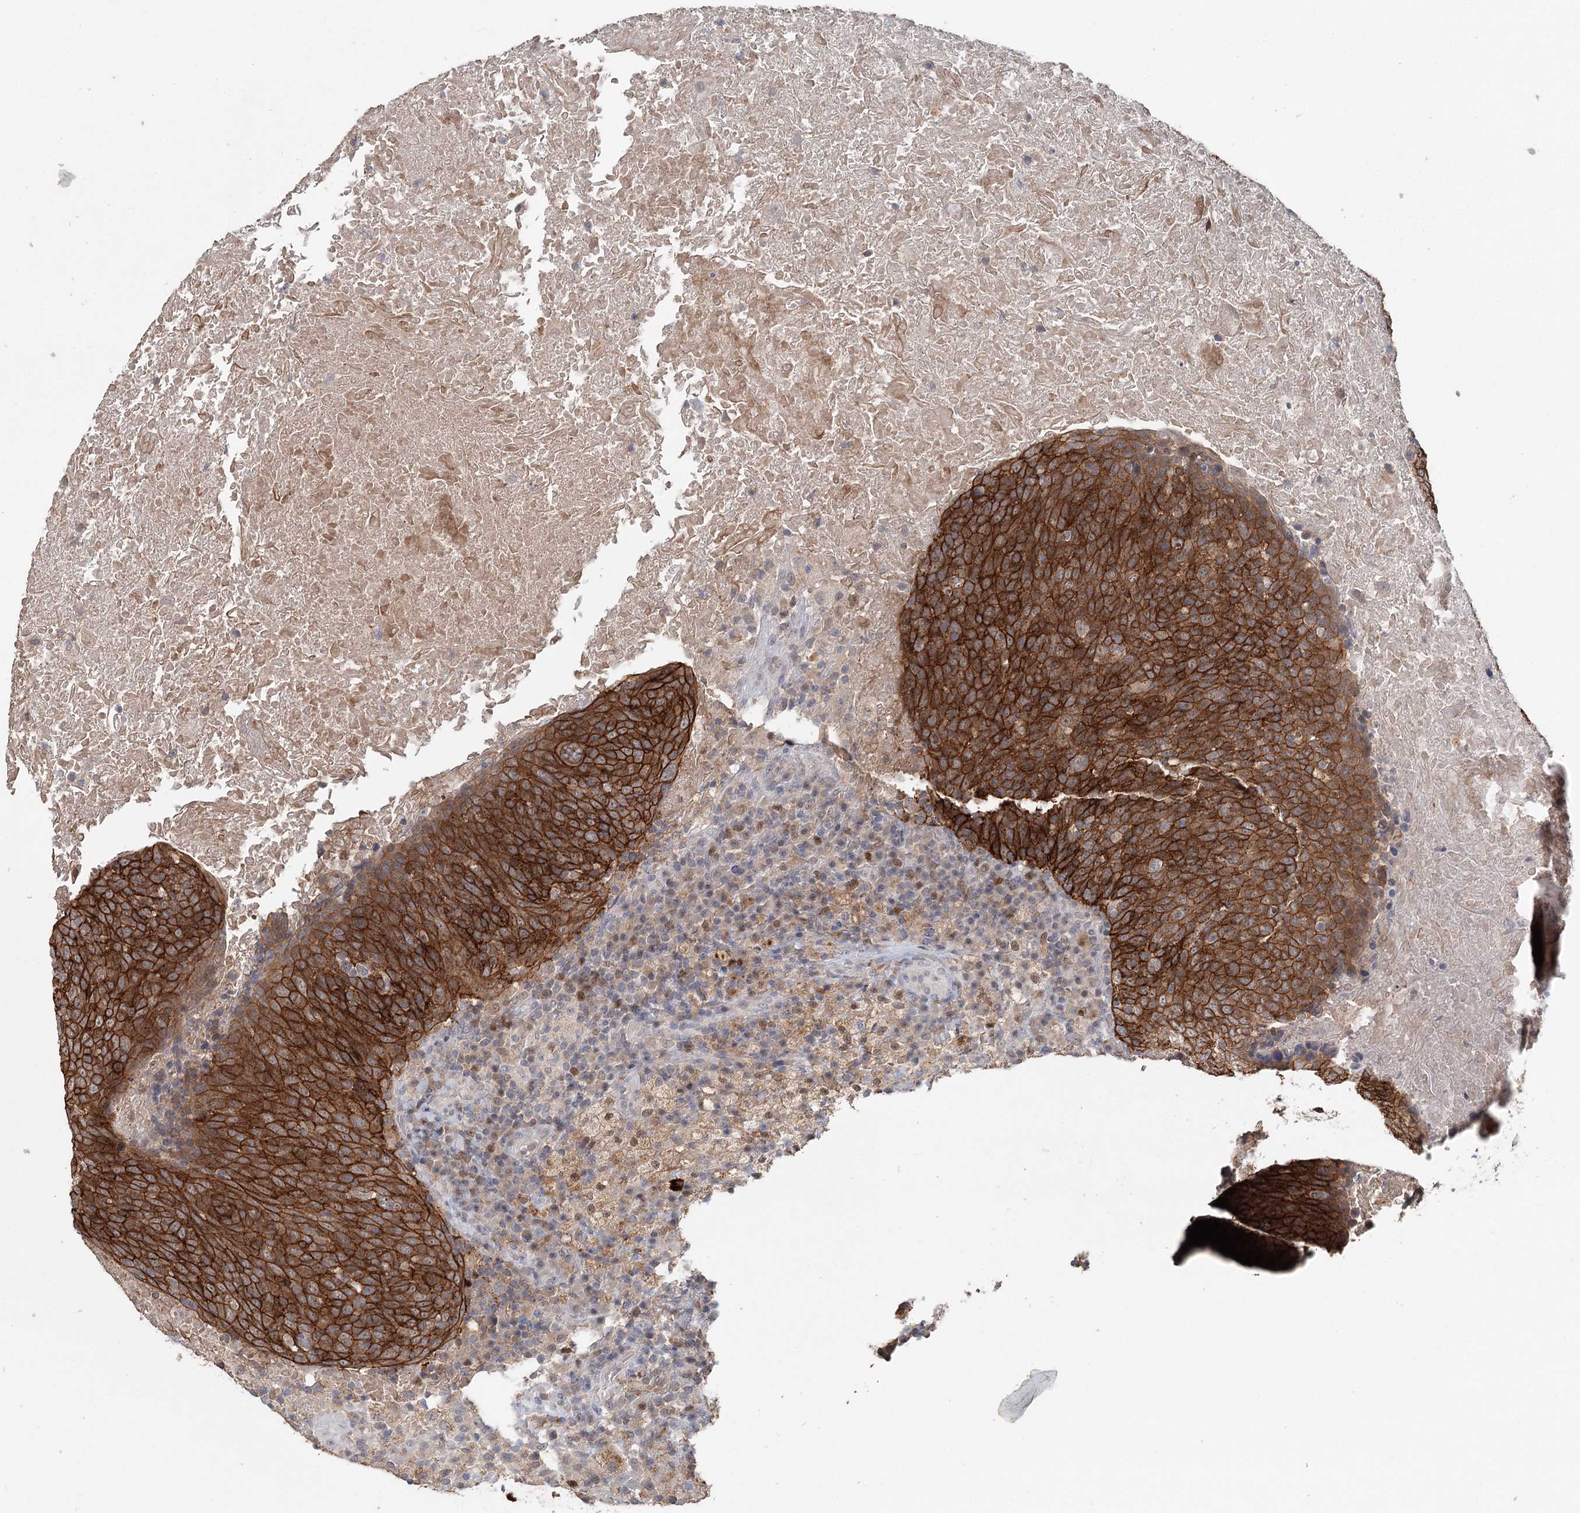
{"staining": {"intensity": "strong", "quantity": ">75%", "location": "cytoplasmic/membranous"}, "tissue": "head and neck cancer", "cell_type": "Tumor cells", "image_type": "cancer", "snomed": [{"axis": "morphology", "description": "Squamous cell carcinoma, NOS"}, {"axis": "morphology", "description": "Squamous cell carcinoma, metastatic, NOS"}, {"axis": "topography", "description": "Lymph node"}, {"axis": "topography", "description": "Head-Neck"}], "caption": "Immunohistochemistry (IHC) image of neoplastic tissue: human head and neck cancer stained using IHC shows high levels of strong protein expression localized specifically in the cytoplasmic/membranous of tumor cells, appearing as a cytoplasmic/membranous brown color.", "gene": "ADK", "patient": {"sex": "male", "age": 62}}